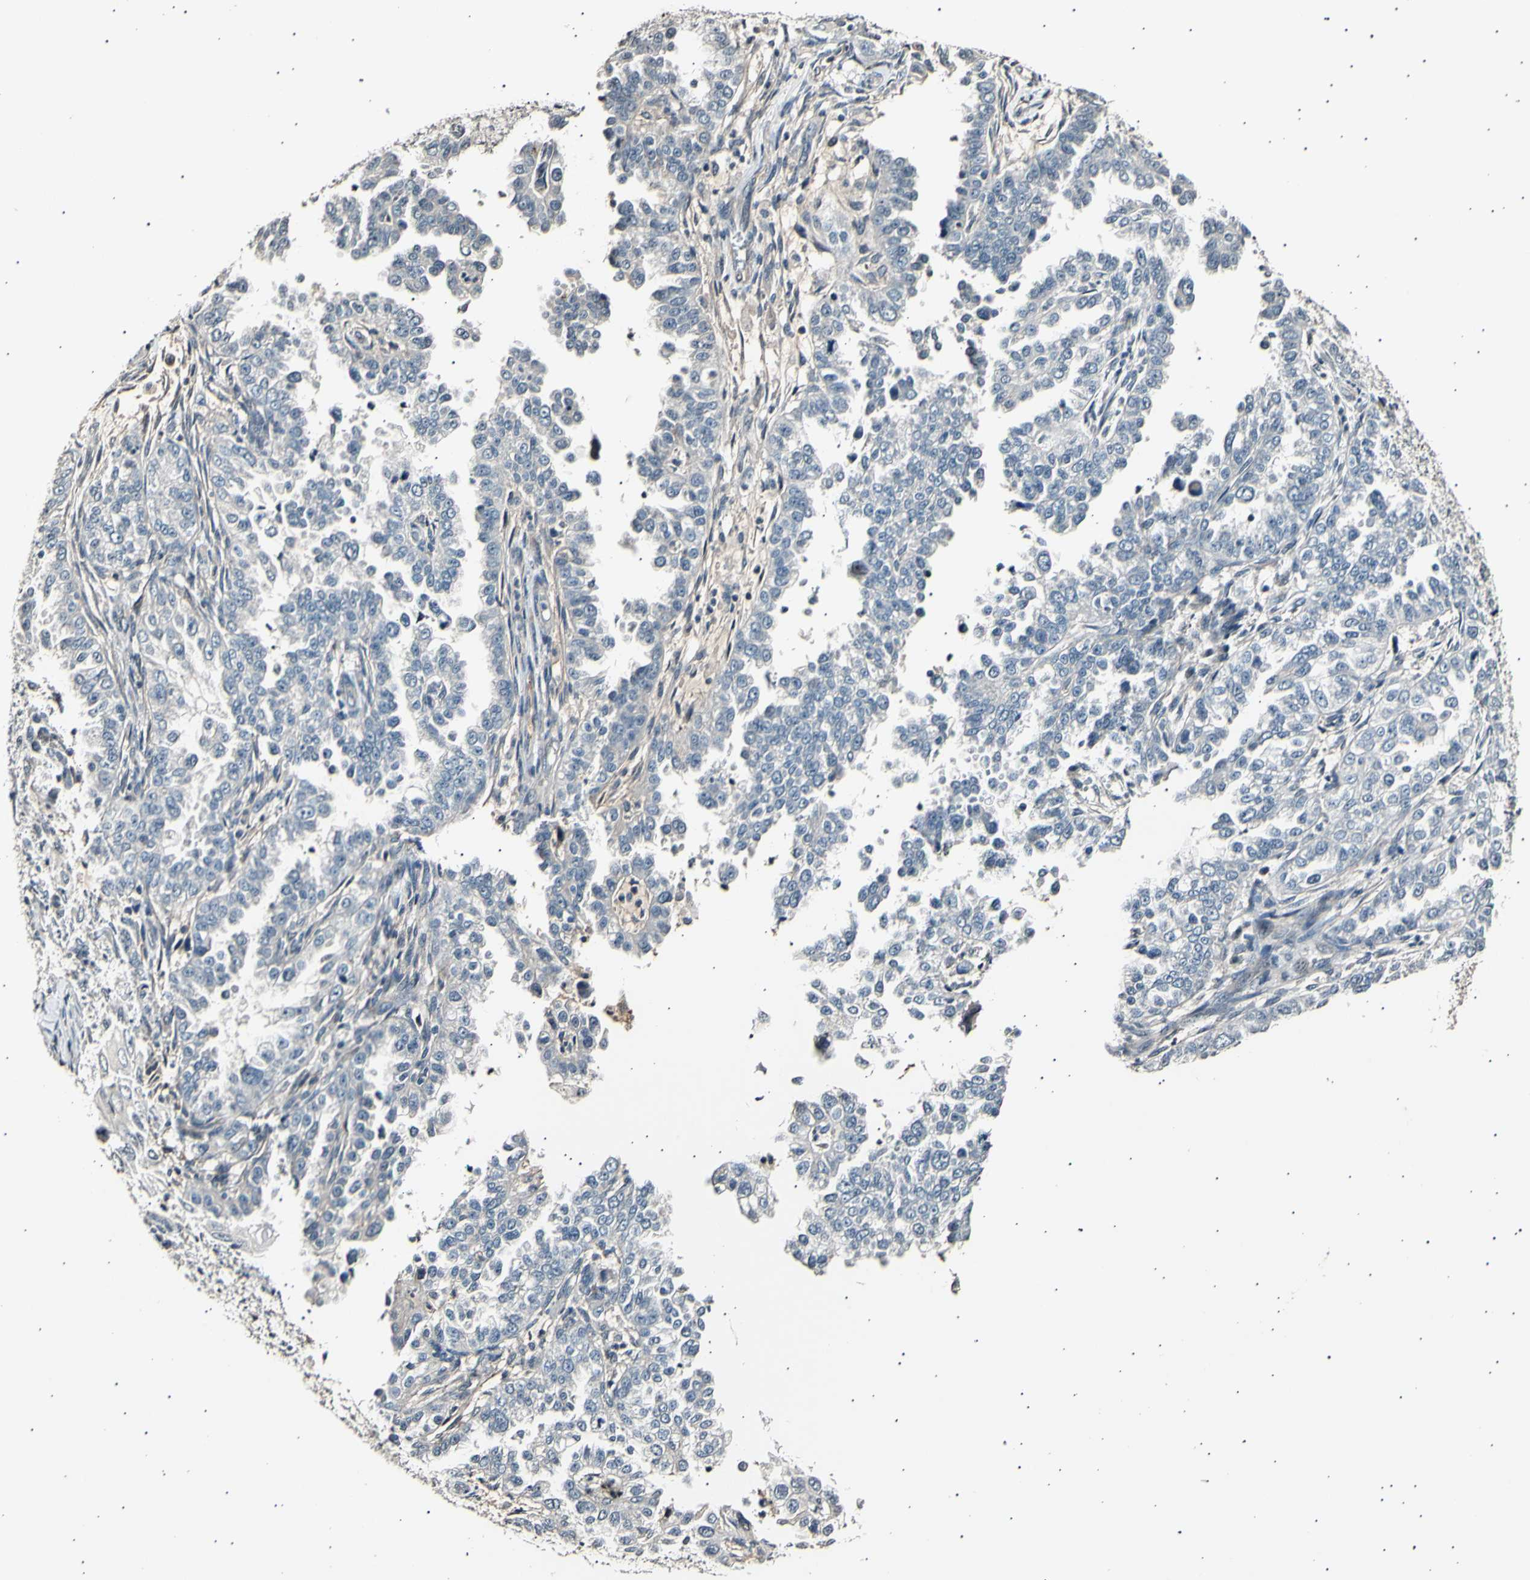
{"staining": {"intensity": "negative", "quantity": "none", "location": "none"}, "tissue": "endometrial cancer", "cell_type": "Tumor cells", "image_type": "cancer", "snomed": [{"axis": "morphology", "description": "Adenocarcinoma, NOS"}, {"axis": "topography", "description": "Endometrium"}], "caption": "Tumor cells are negative for protein expression in human adenocarcinoma (endometrial).", "gene": "AK1", "patient": {"sex": "female", "age": 85}}